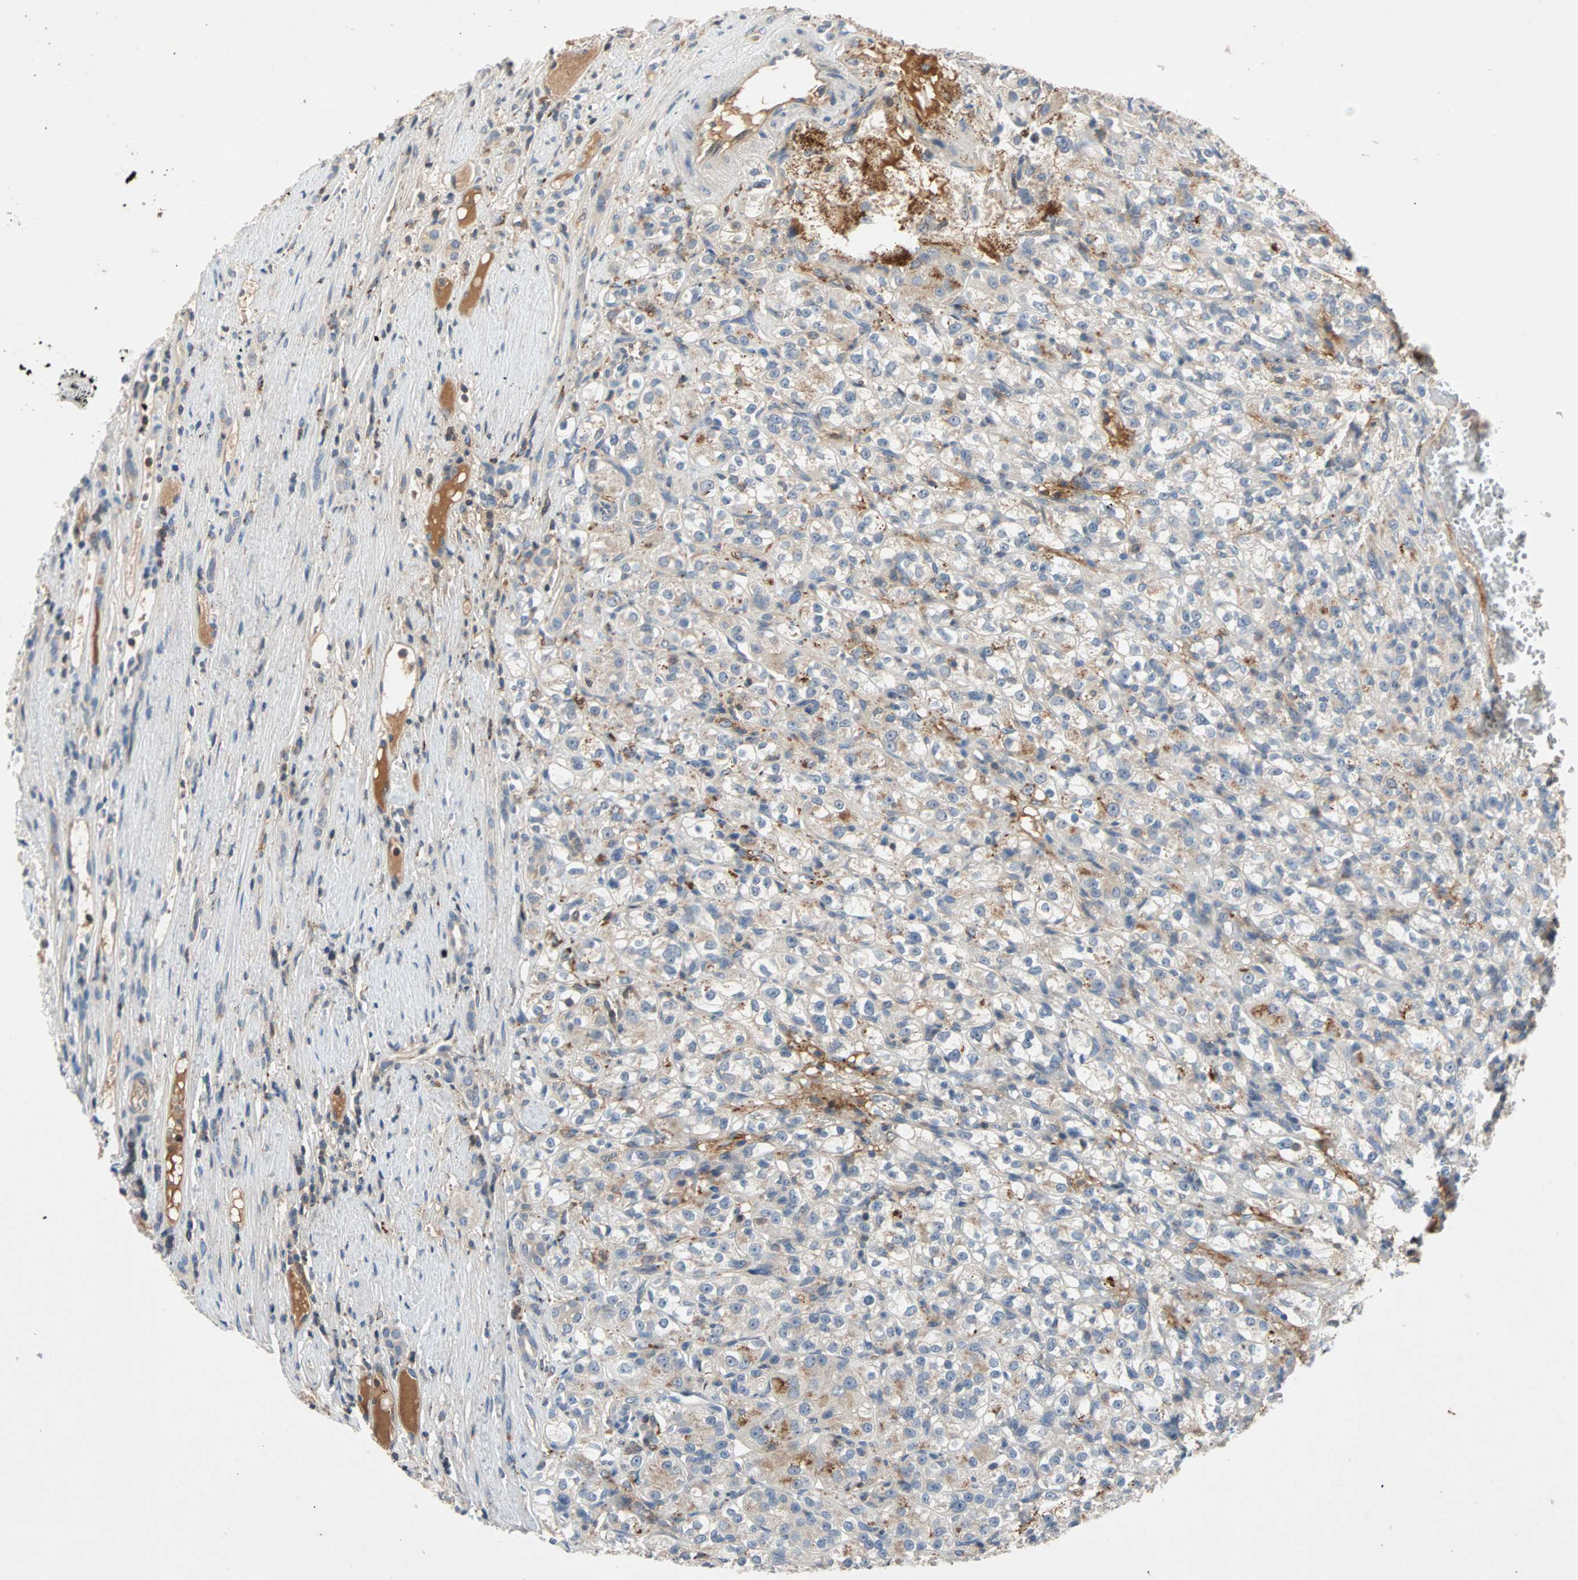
{"staining": {"intensity": "negative", "quantity": "none", "location": "none"}, "tissue": "renal cancer", "cell_type": "Tumor cells", "image_type": "cancer", "snomed": [{"axis": "morphology", "description": "Normal tissue, NOS"}, {"axis": "morphology", "description": "Adenocarcinoma, NOS"}, {"axis": "topography", "description": "Kidney"}], "caption": "There is no significant staining in tumor cells of adenocarcinoma (renal).", "gene": "MAP4K1", "patient": {"sex": "male", "age": 61}}